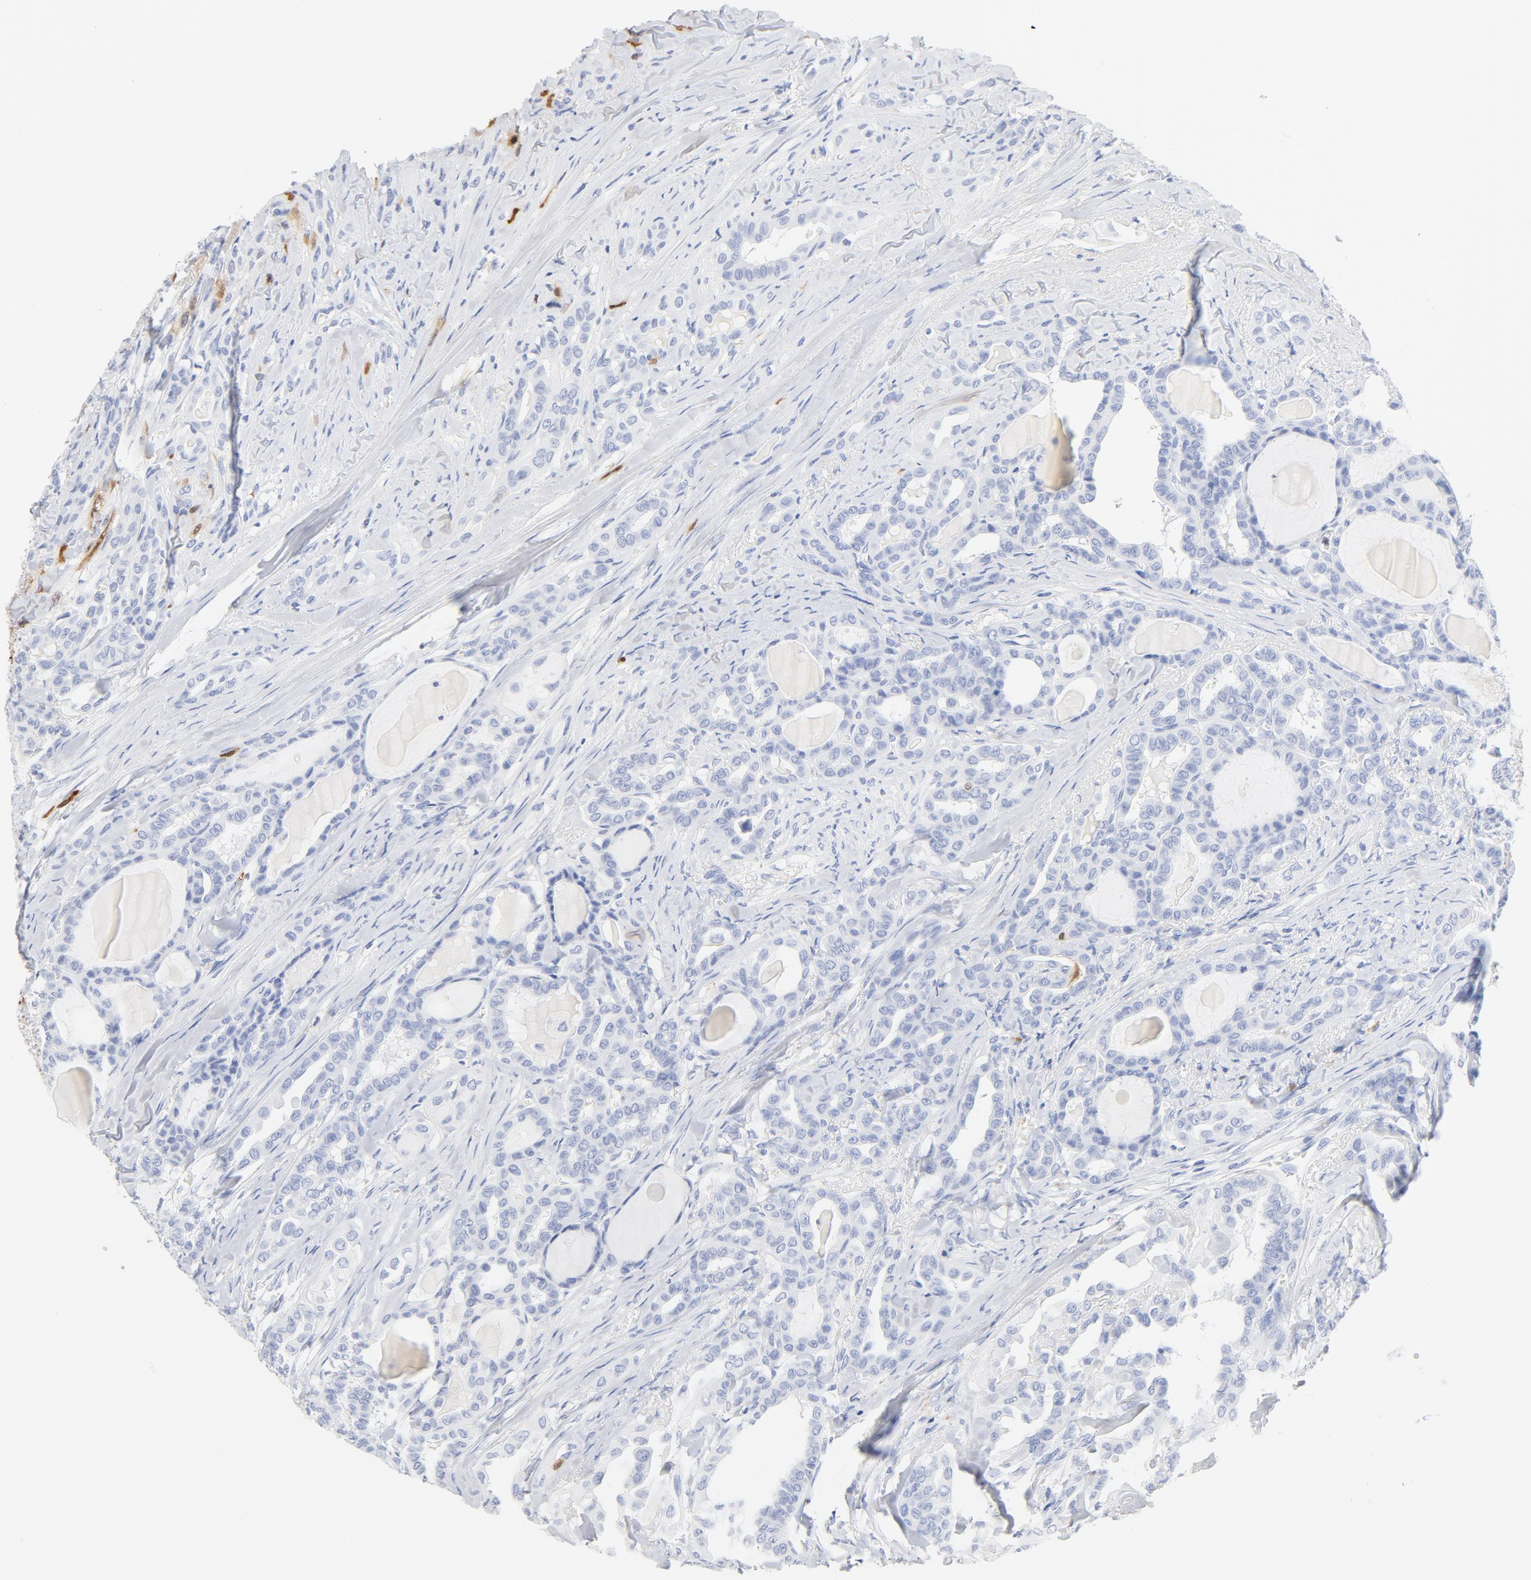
{"staining": {"intensity": "strong", "quantity": "<25%", "location": "nuclear"}, "tissue": "thyroid cancer", "cell_type": "Tumor cells", "image_type": "cancer", "snomed": [{"axis": "morphology", "description": "Carcinoma, NOS"}, {"axis": "topography", "description": "Thyroid gland"}], "caption": "Protein staining shows strong nuclear expression in approximately <25% of tumor cells in thyroid cancer (carcinoma).", "gene": "CDC20", "patient": {"sex": "female", "age": 91}}